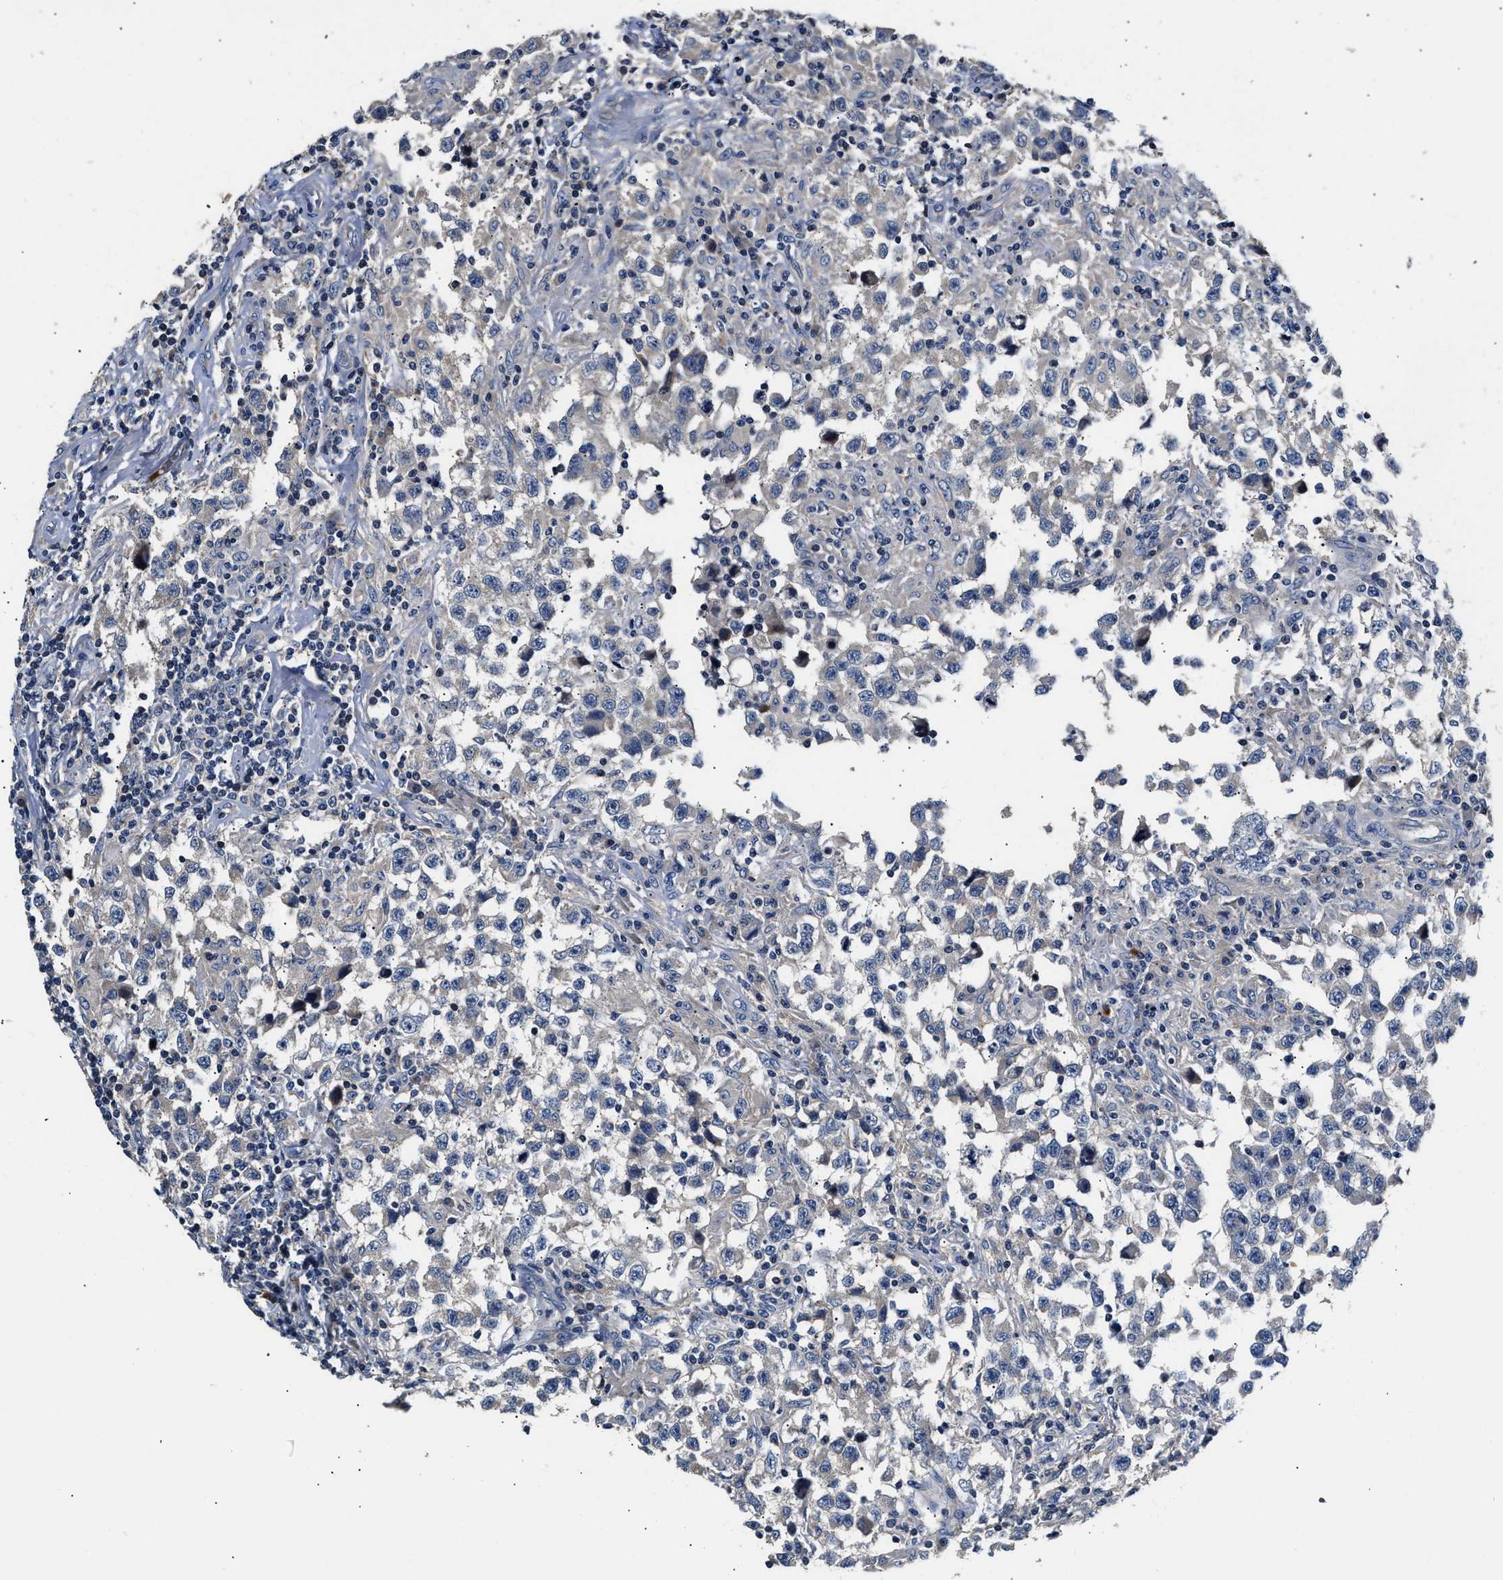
{"staining": {"intensity": "negative", "quantity": "none", "location": "none"}, "tissue": "testis cancer", "cell_type": "Tumor cells", "image_type": "cancer", "snomed": [{"axis": "morphology", "description": "Carcinoma, Embryonal, NOS"}, {"axis": "topography", "description": "Testis"}], "caption": "Tumor cells show no significant protein staining in testis cancer (embryonal carcinoma).", "gene": "TEX2", "patient": {"sex": "male", "age": 21}}